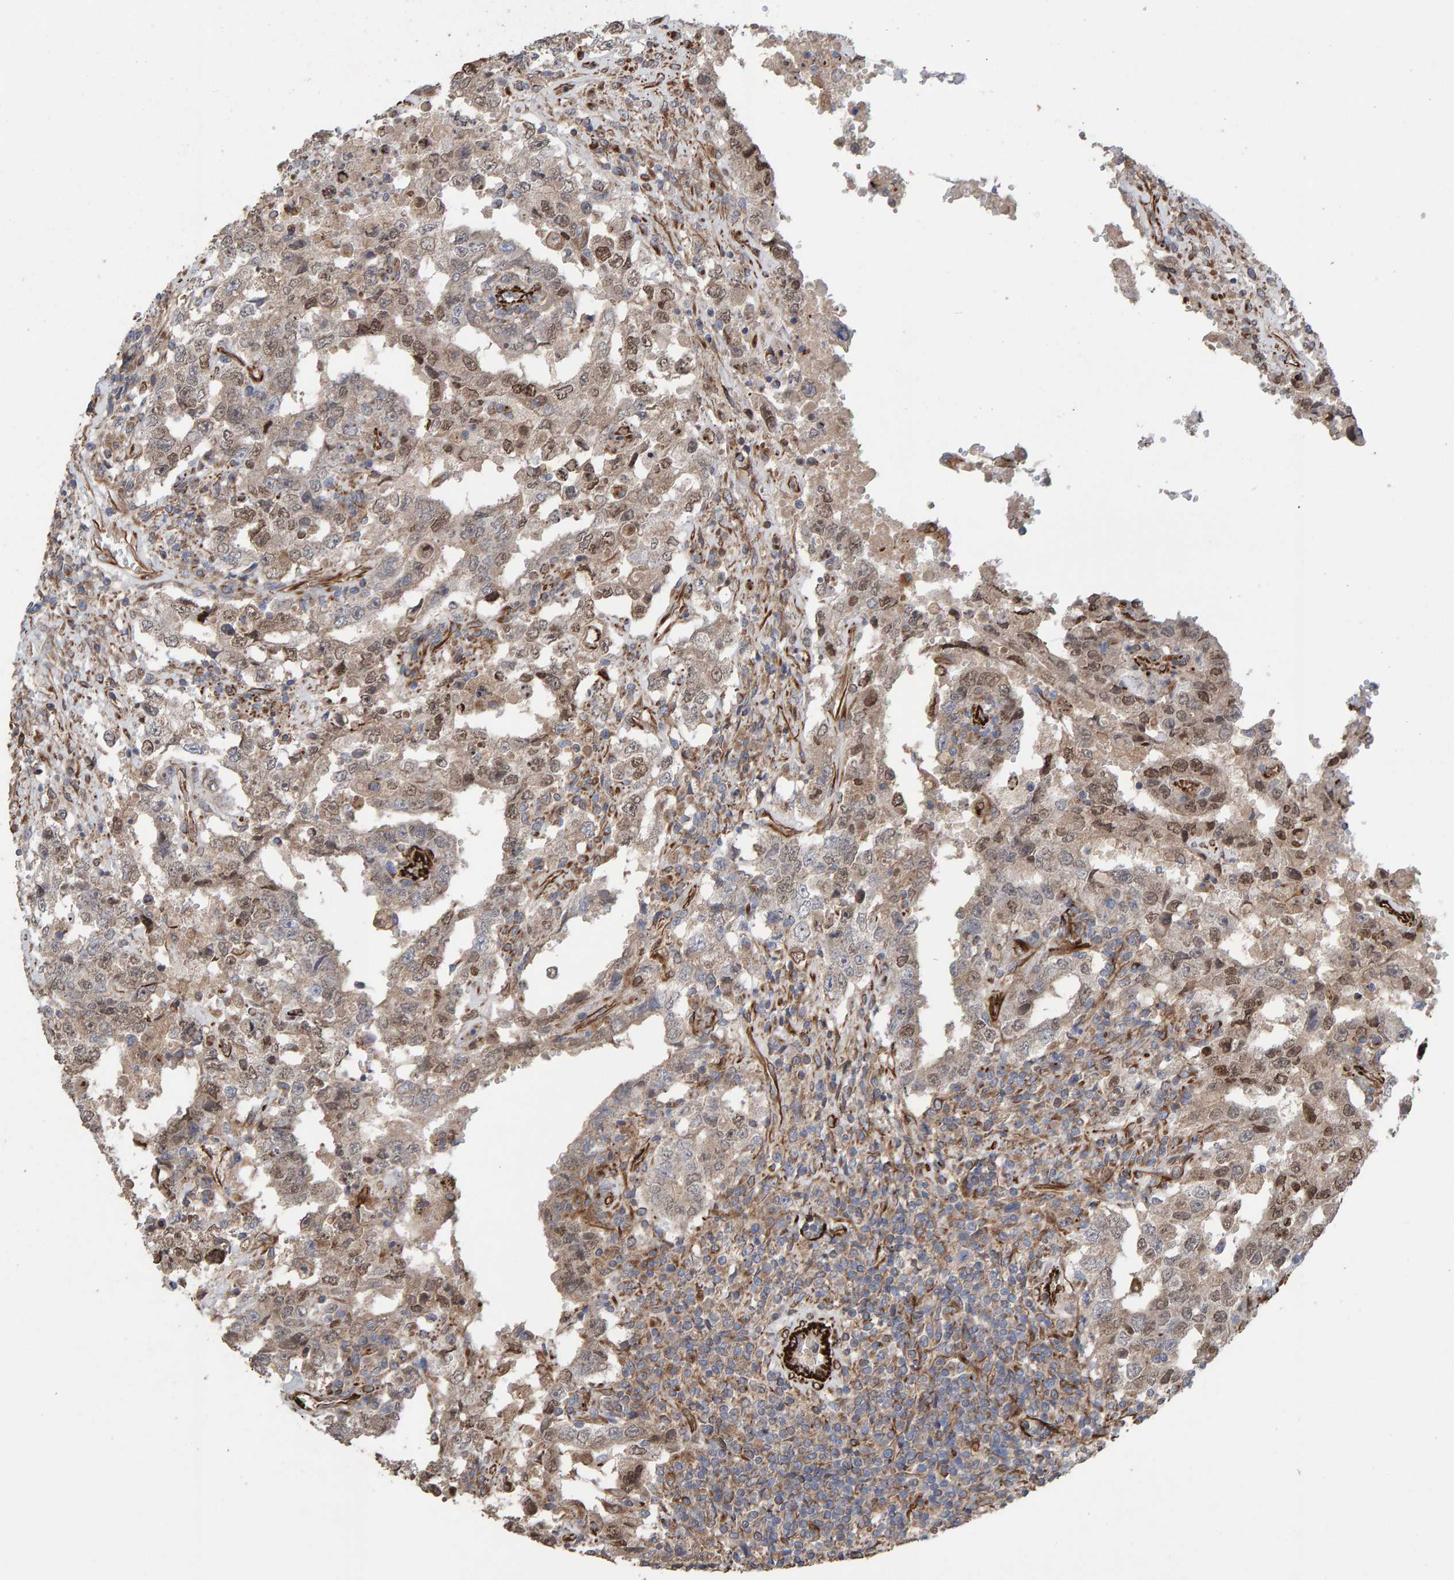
{"staining": {"intensity": "weak", "quantity": ">75%", "location": "cytoplasmic/membranous"}, "tissue": "testis cancer", "cell_type": "Tumor cells", "image_type": "cancer", "snomed": [{"axis": "morphology", "description": "Carcinoma, Embryonal, NOS"}, {"axis": "topography", "description": "Testis"}], "caption": "Weak cytoplasmic/membranous staining is present in about >75% of tumor cells in testis cancer (embryonal carcinoma). The staining was performed using DAB to visualize the protein expression in brown, while the nuclei were stained in blue with hematoxylin (Magnification: 20x).", "gene": "ZNF347", "patient": {"sex": "male", "age": 26}}